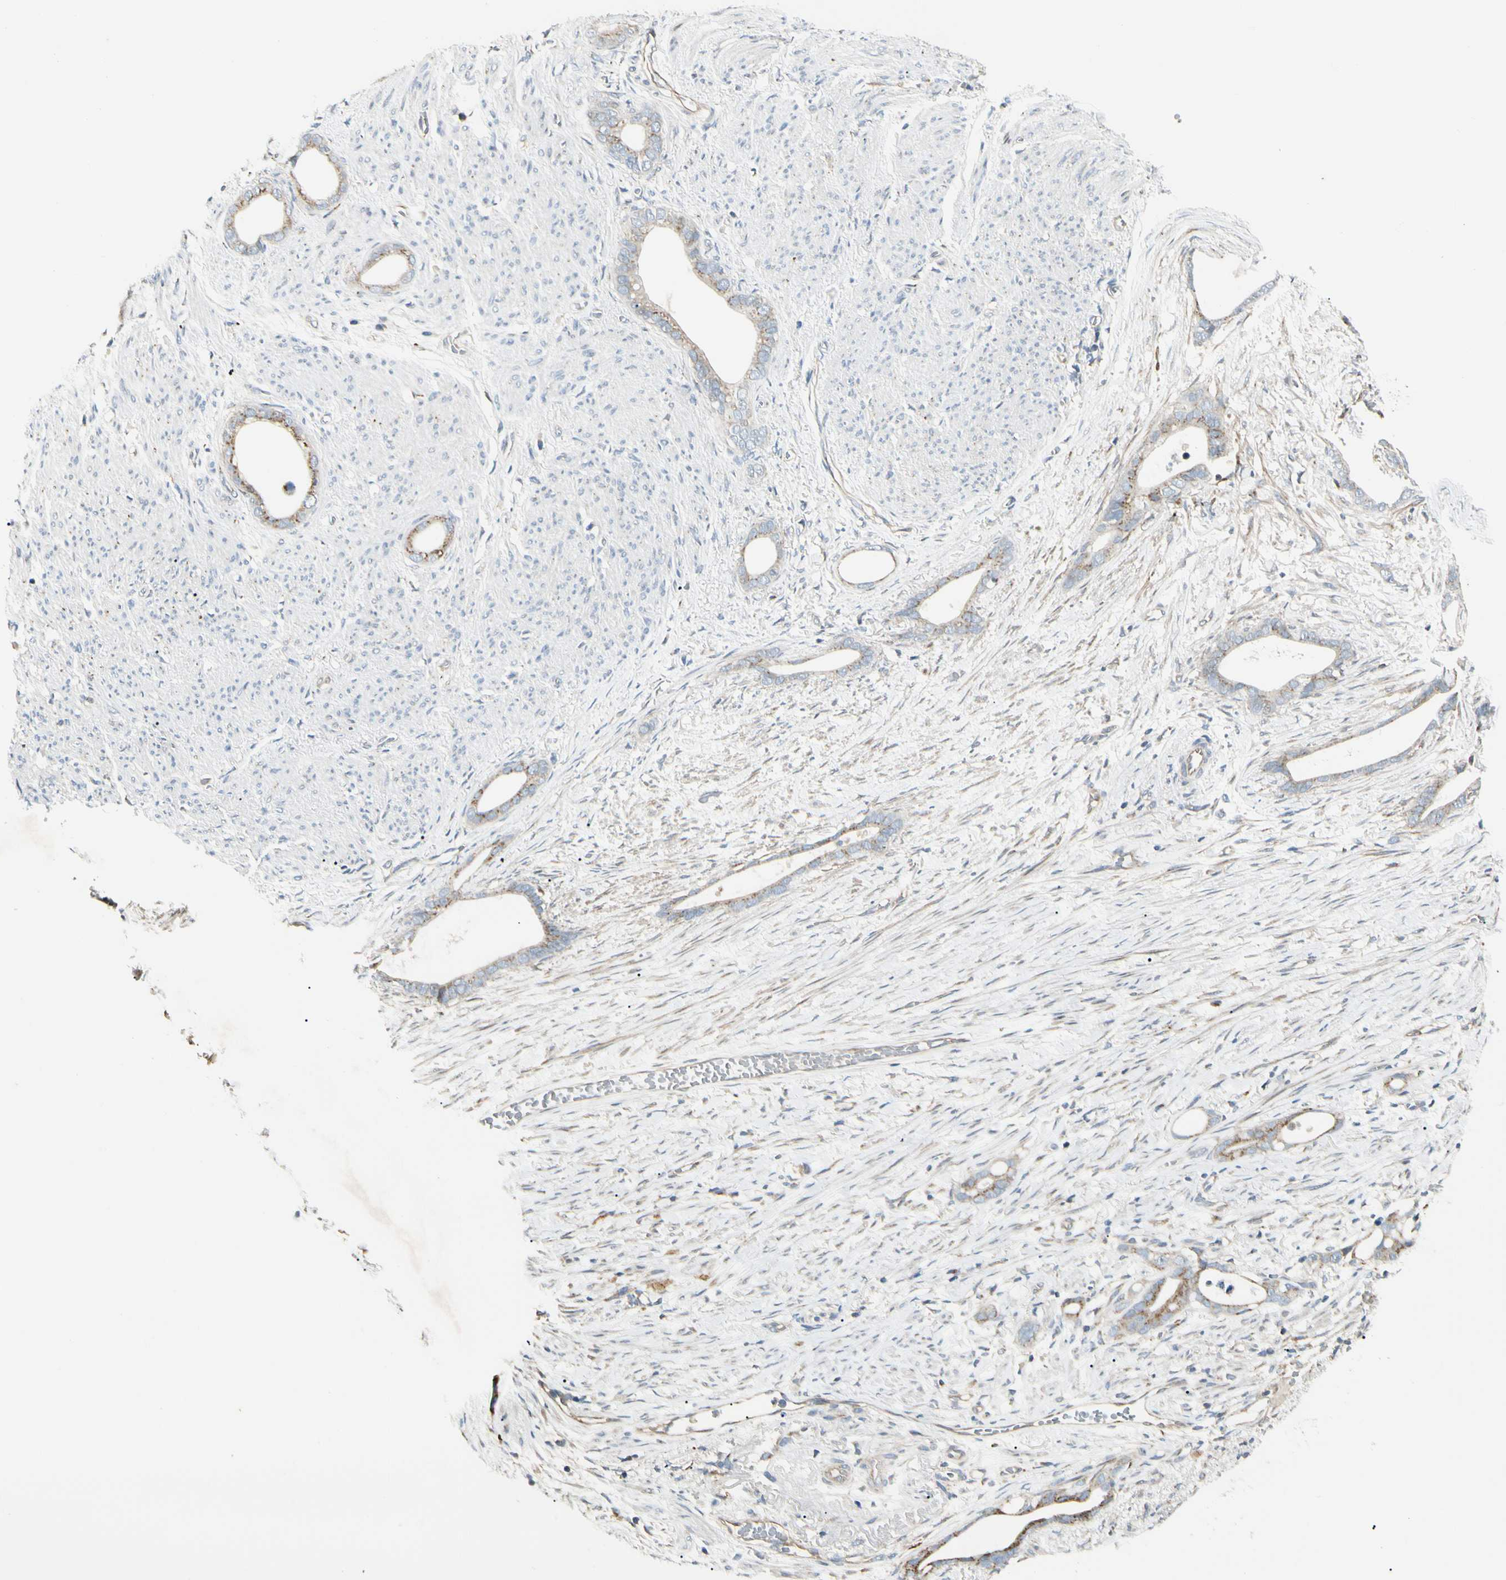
{"staining": {"intensity": "moderate", "quantity": ">75%", "location": "cytoplasmic/membranous"}, "tissue": "stomach cancer", "cell_type": "Tumor cells", "image_type": "cancer", "snomed": [{"axis": "morphology", "description": "Adenocarcinoma, NOS"}, {"axis": "topography", "description": "Stomach"}], "caption": "Tumor cells show medium levels of moderate cytoplasmic/membranous expression in approximately >75% of cells in human stomach adenocarcinoma. (Stains: DAB (3,3'-diaminobenzidine) in brown, nuclei in blue, Microscopy: brightfield microscopy at high magnification).", "gene": "ABCA3", "patient": {"sex": "female", "age": 75}}